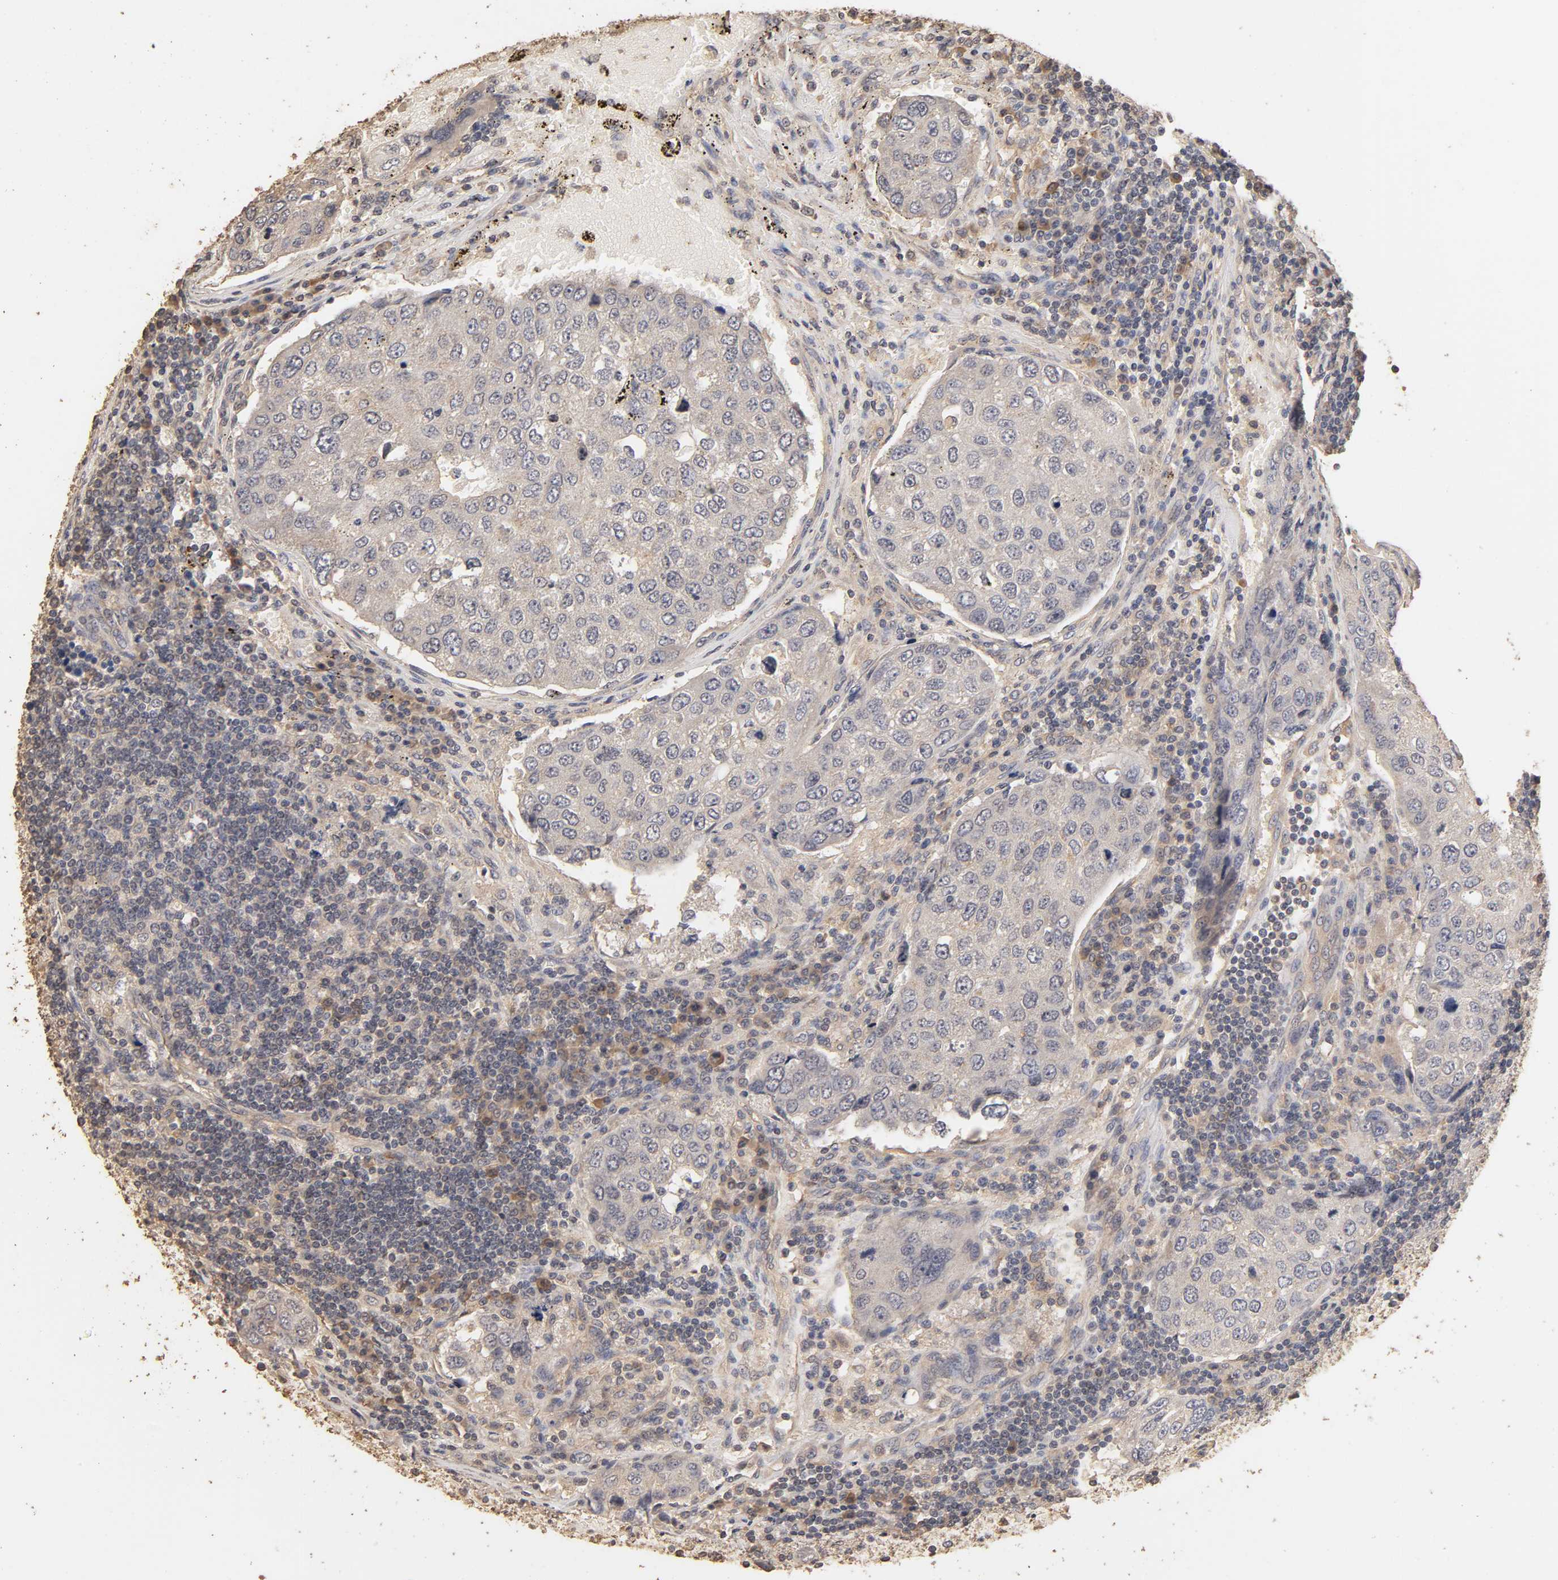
{"staining": {"intensity": "negative", "quantity": "none", "location": "none"}, "tissue": "urothelial cancer", "cell_type": "Tumor cells", "image_type": "cancer", "snomed": [{"axis": "morphology", "description": "Urothelial carcinoma, High grade"}, {"axis": "topography", "description": "Lymph node"}, {"axis": "topography", "description": "Urinary bladder"}], "caption": "IHC photomicrograph of human urothelial cancer stained for a protein (brown), which reveals no expression in tumor cells.", "gene": "VSIG4", "patient": {"sex": "male", "age": 51}}